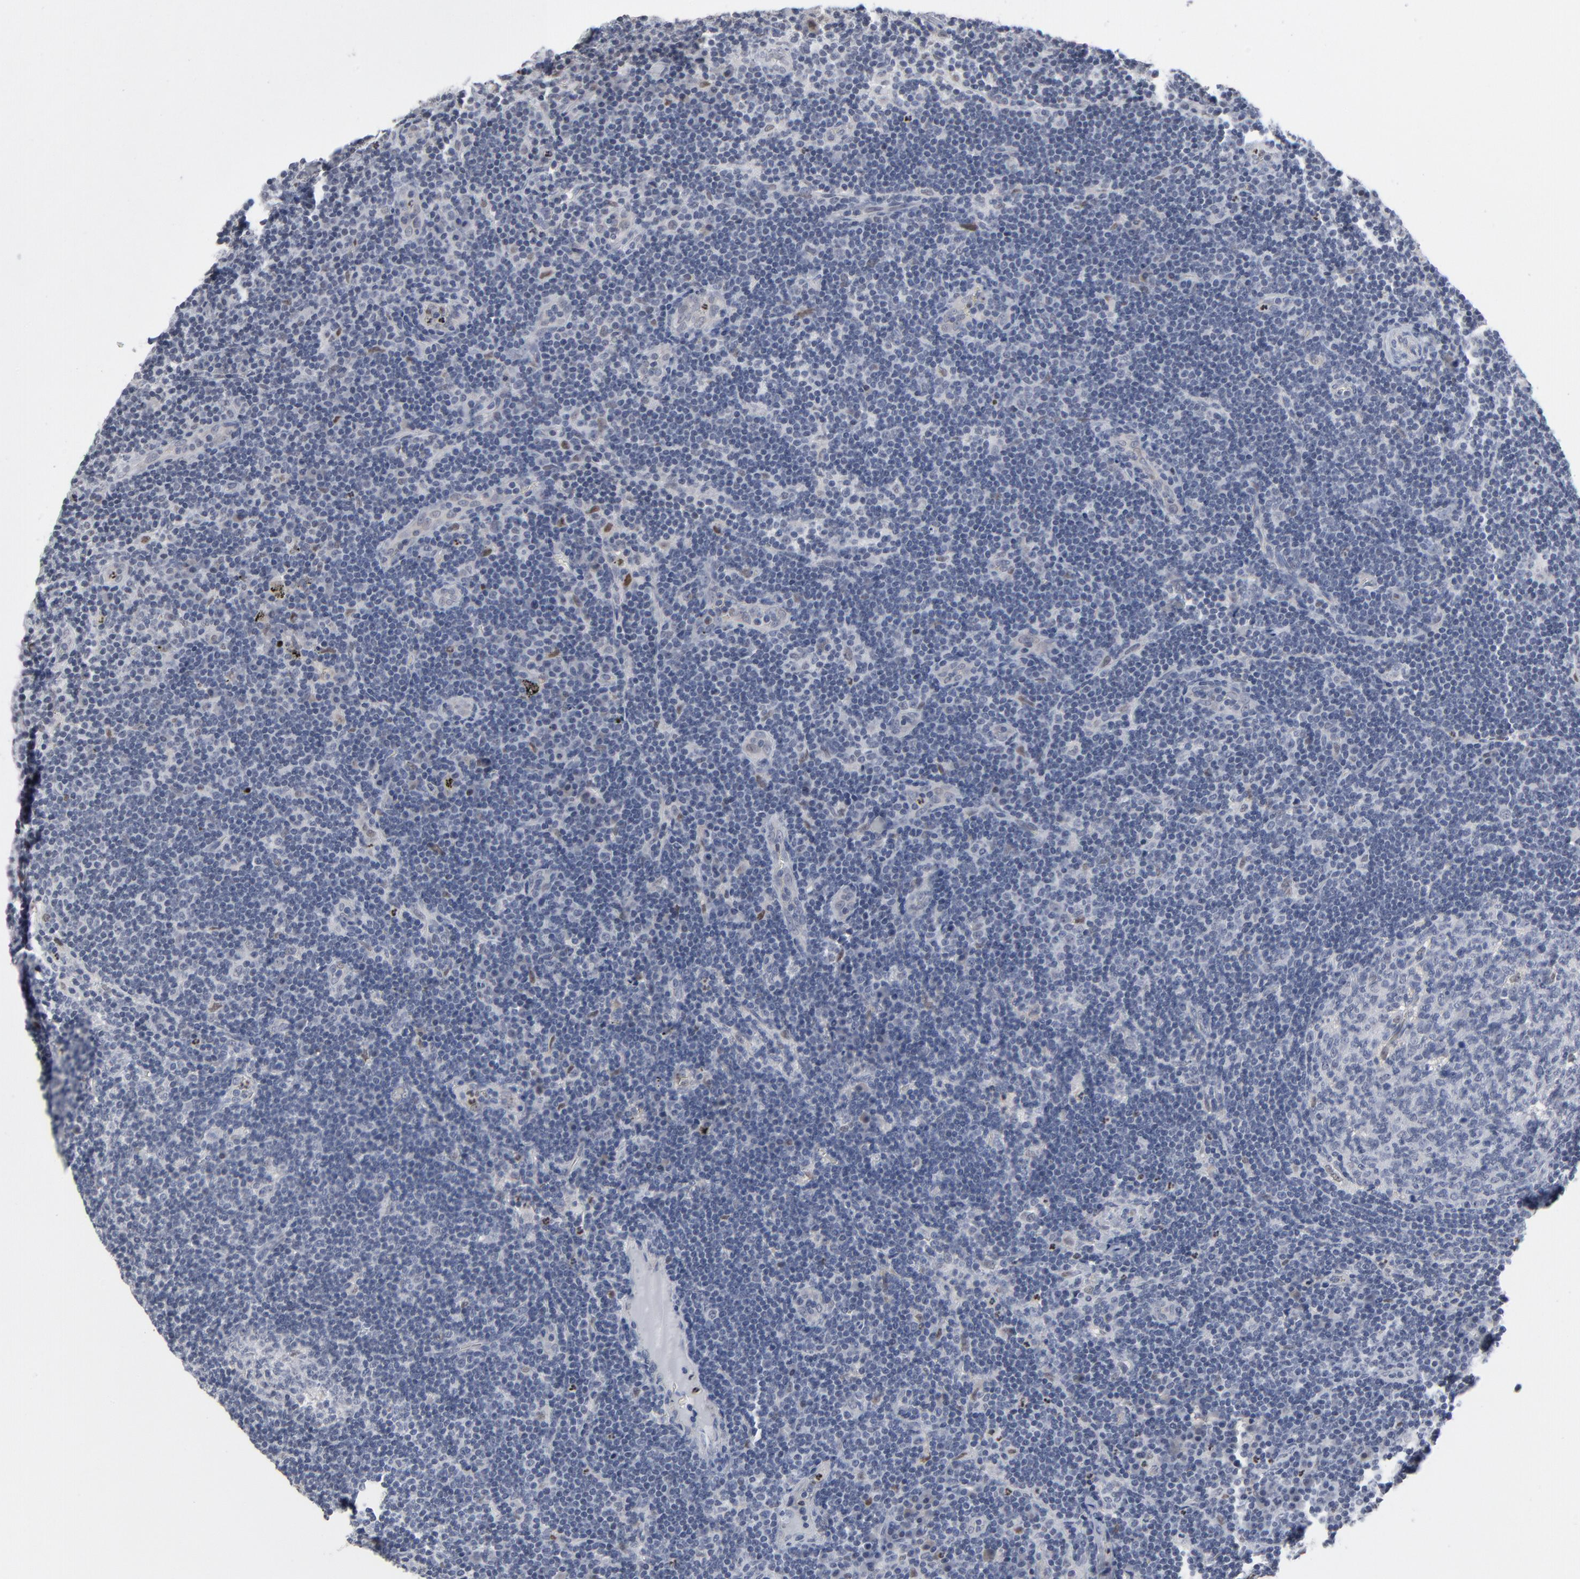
{"staining": {"intensity": "negative", "quantity": "none", "location": "none"}, "tissue": "lymph node", "cell_type": "Germinal center cells", "image_type": "normal", "snomed": [{"axis": "morphology", "description": "Normal tissue, NOS"}, {"axis": "morphology", "description": "Squamous cell carcinoma, metastatic, NOS"}, {"axis": "topography", "description": "Lymph node"}], "caption": "Image shows no protein positivity in germinal center cells of benign lymph node.", "gene": "FOXN2", "patient": {"sex": "female", "age": 53}}